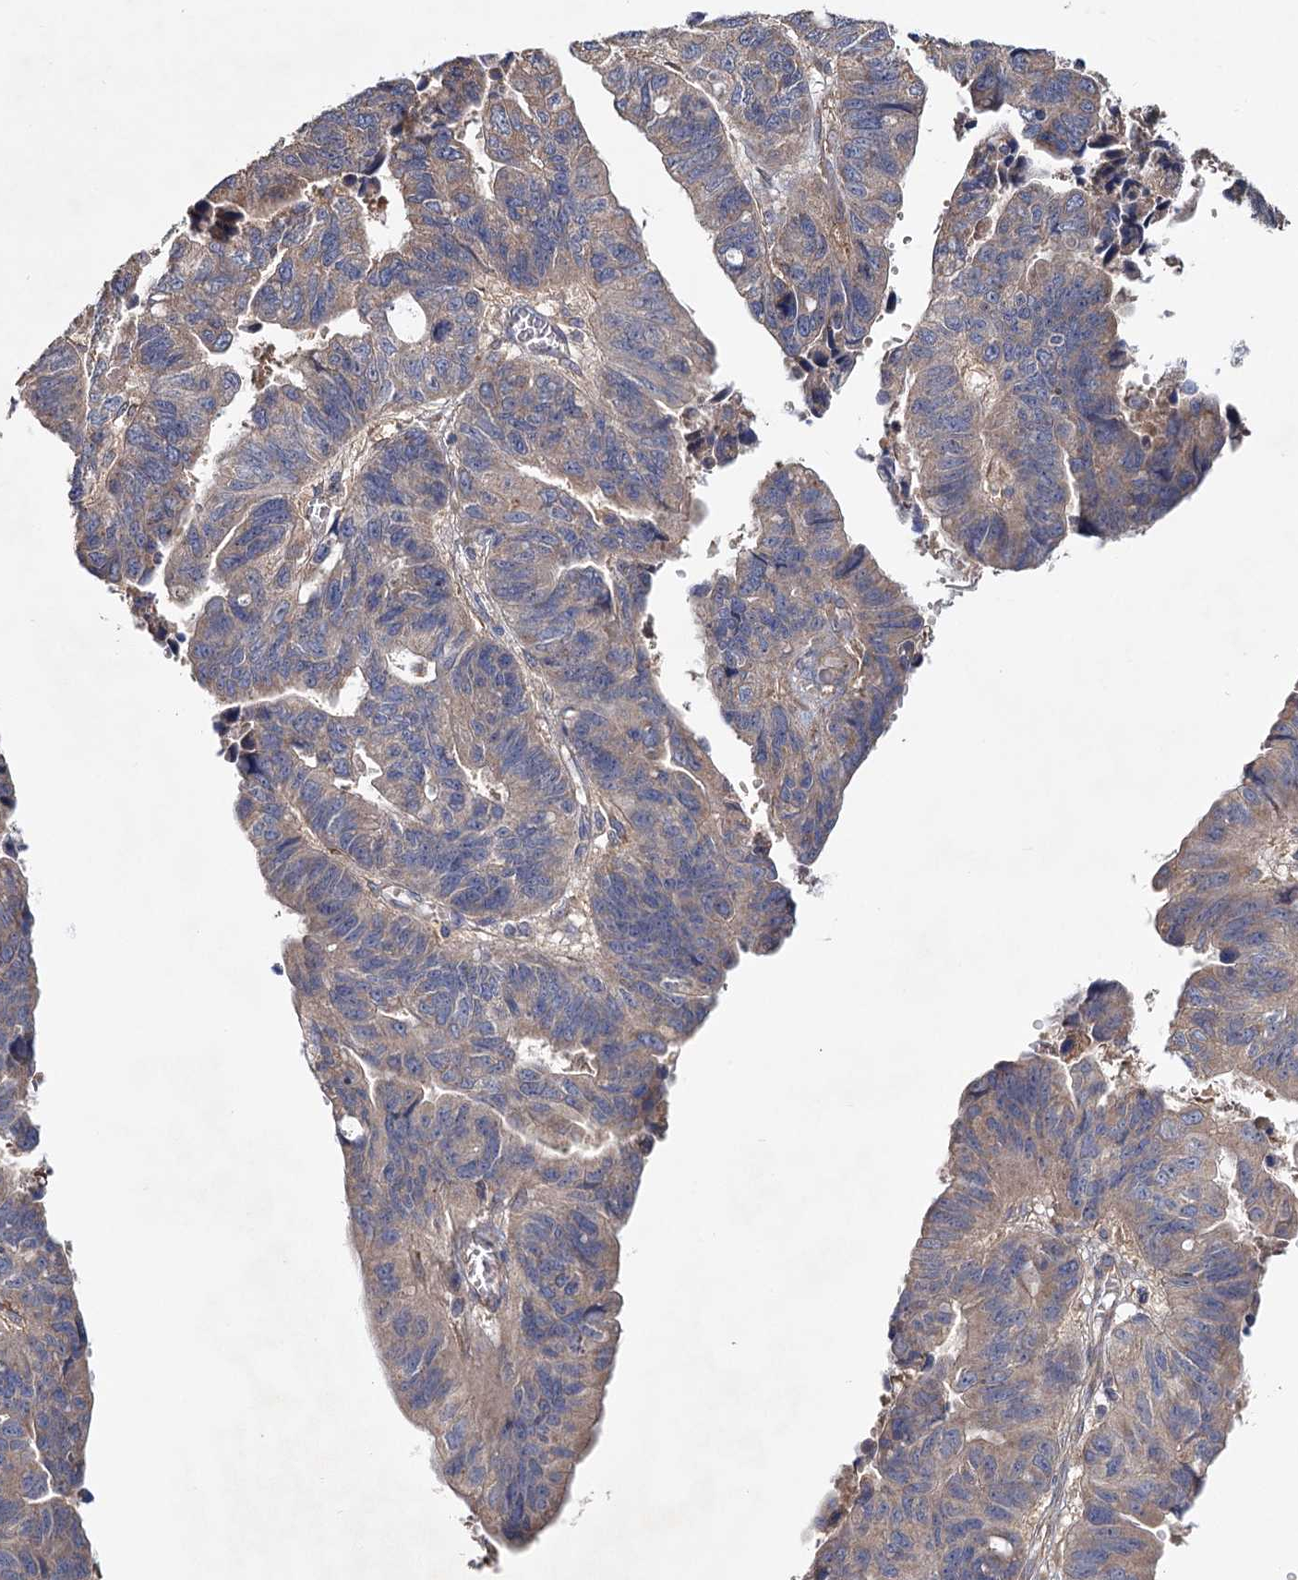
{"staining": {"intensity": "weak", "quantity": "25%-75%", "location": "cytoplasmic/membranous"}, "tissue": "stomach cancer", "cell_type": "Tumor cells", "image_type": "cancer", "snomed": [{"axis": "morphology", "description": "Adenocarcinoma, NOS"}, {"axis": "topography", "description": "Stomach"}], "caption": "The photomicrograph exhibits a brown stain indicating the presence of a protein in the cytoplasmic/membranous of tumor cells in stomach cancer (adenocarcinoma).", "gene": "MTRR", "patient": {"sex": "male", "age": 59}}